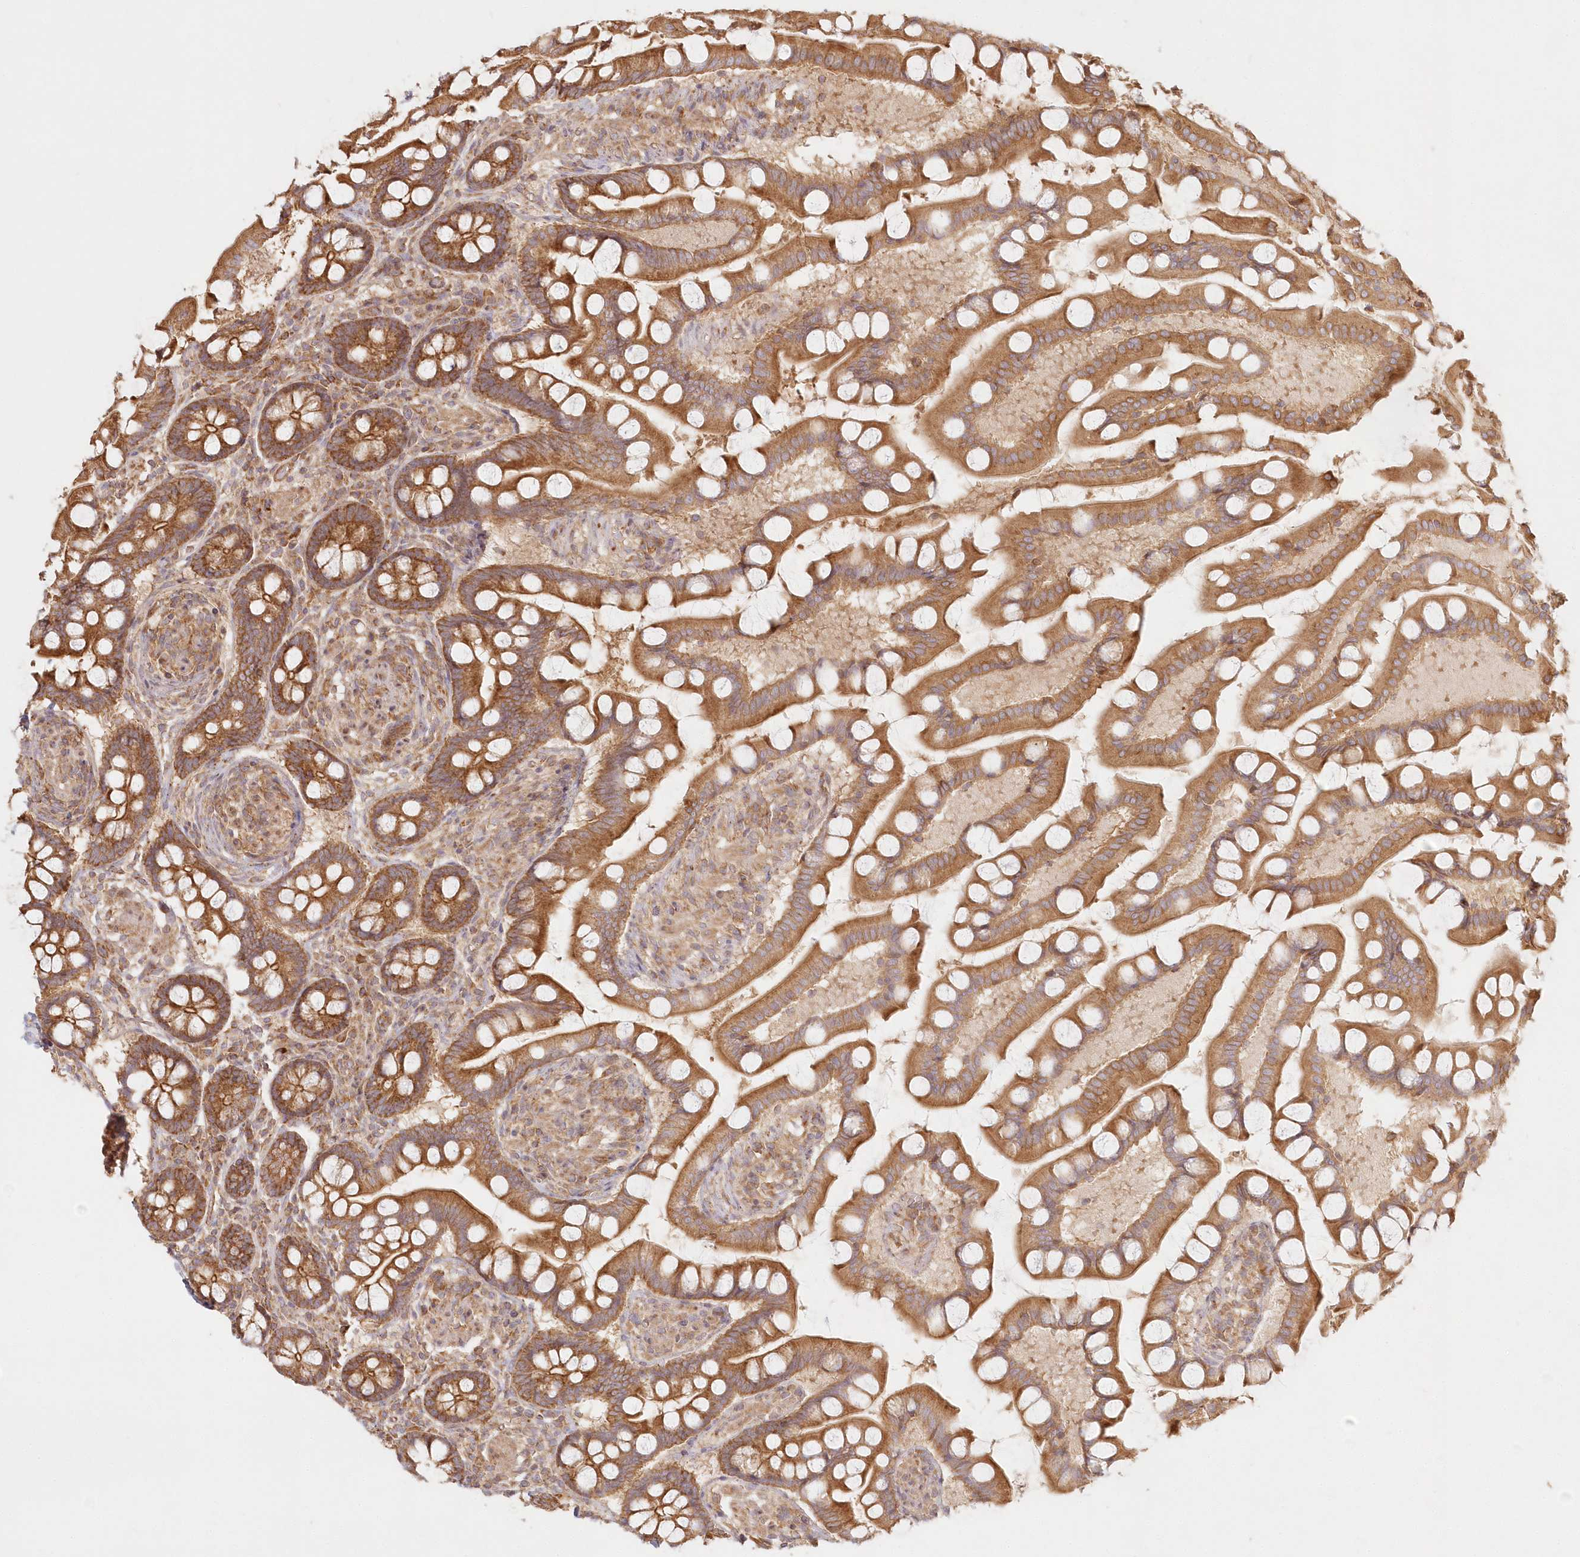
{"staining": {"intensity": "strong", "quantity": ">75%", "location": "cytoplasmic/membranous"}, "tissue": "small intestine", "cell_type": "Glandular cells", "image_type": "normal", "snomed": [{"axis": "morphology", "description": "Normal tissue, NOS"}, {"axis": "topography", "description": "Small intestine"}], "caption": "Immunohistochemical staining of normal human small intestine displays strong cytoplasmic/membranous protein expression in about >75% of glandular cells.", "gene": "KIAA0232", "patient": {"sex": "male", "age": 41}}